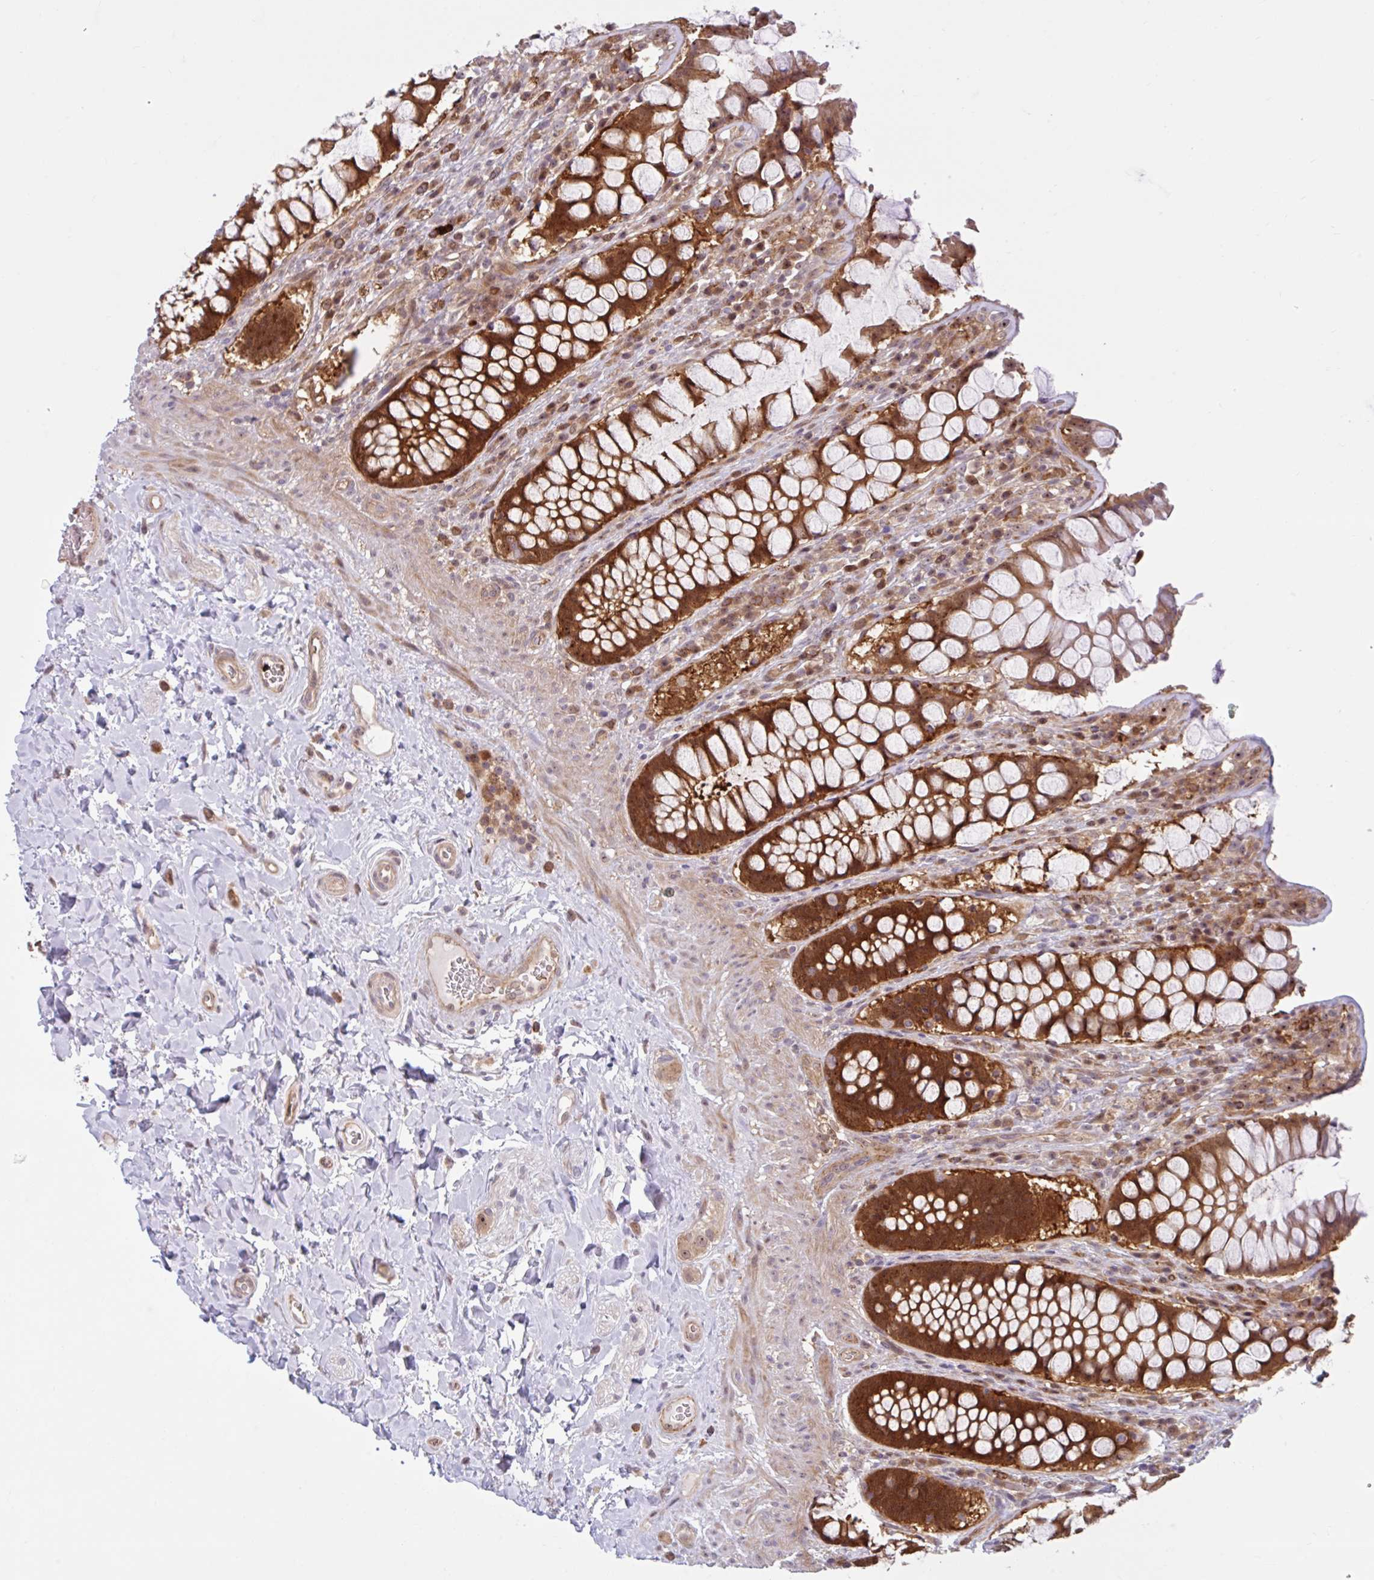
{"staining": {"intensity": "strong", "quantity": ">75%", "location": "cytoplasmic/membranous,nuclear"}, "tissue": "rectum", "cell_type": "Glandular cells", "image_type": "normal", "snomed": [{"axis": "morphology", "description": "Normal tissue, NOS"}, {"axis": "topography", "description": "Rectum"}], "caption": "Strong cytoplasmic/membranous,nuclear expression is seen in approximately >75% of glandular cells in benign rectum.", "gene": "HMBS", "patient": {"sex": "female", "age": 58}}